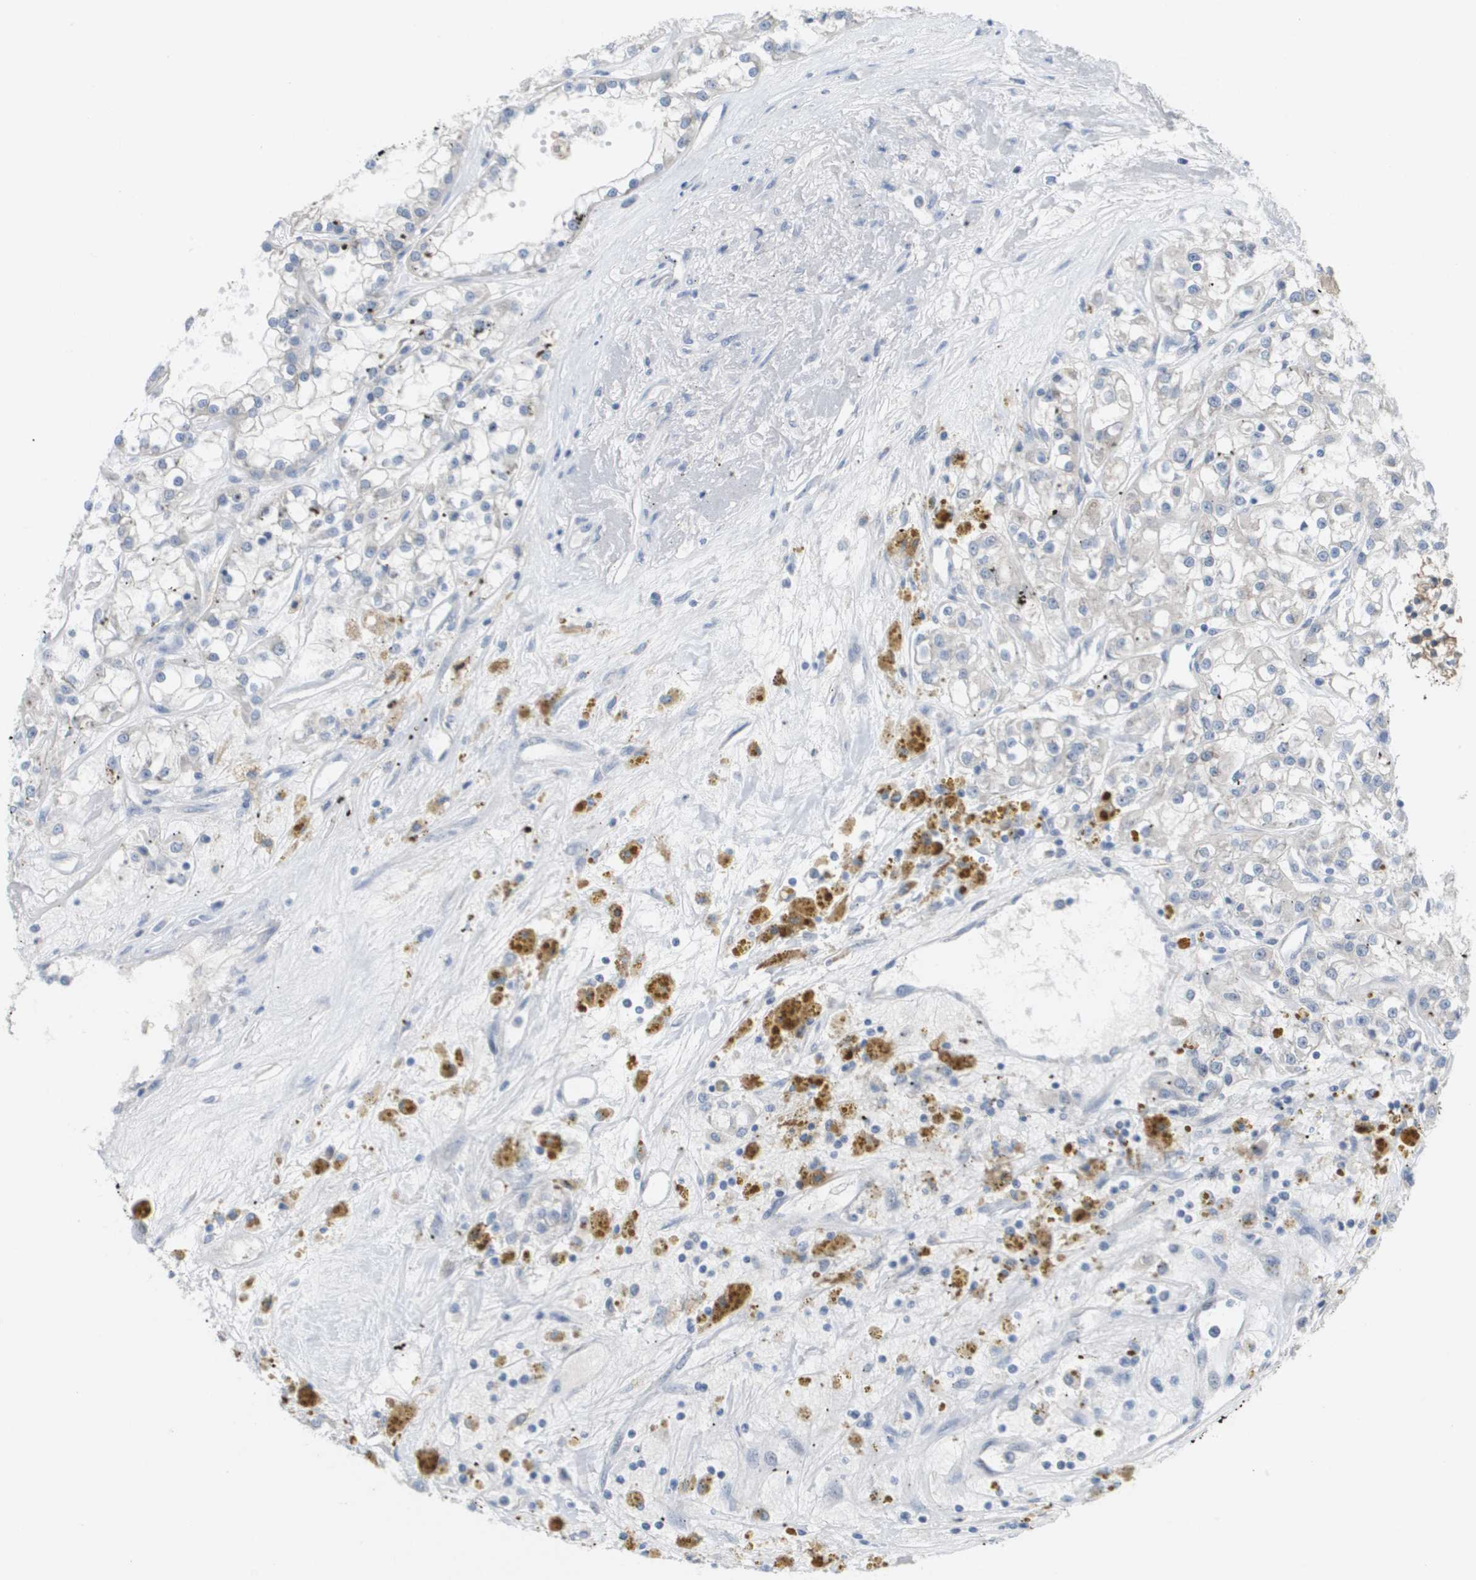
{"staining": {"intensity": "negative", "quantity": "none", "location": "none"}, "tissue": "renal cancer", "cell_type": "Tumor cells", "image_type": "cancer", "snomed": [{"axis": "morphology", "description": "Adenocarcinoma, NOS"}, {"axis": "topography", "description": "Kidney"}], "caption": "A histopathology image of human renal cancer is negative for staining in tumor cells.", "gene": "MARCHF8", "patient": {"sex": "female", "age": 52}}